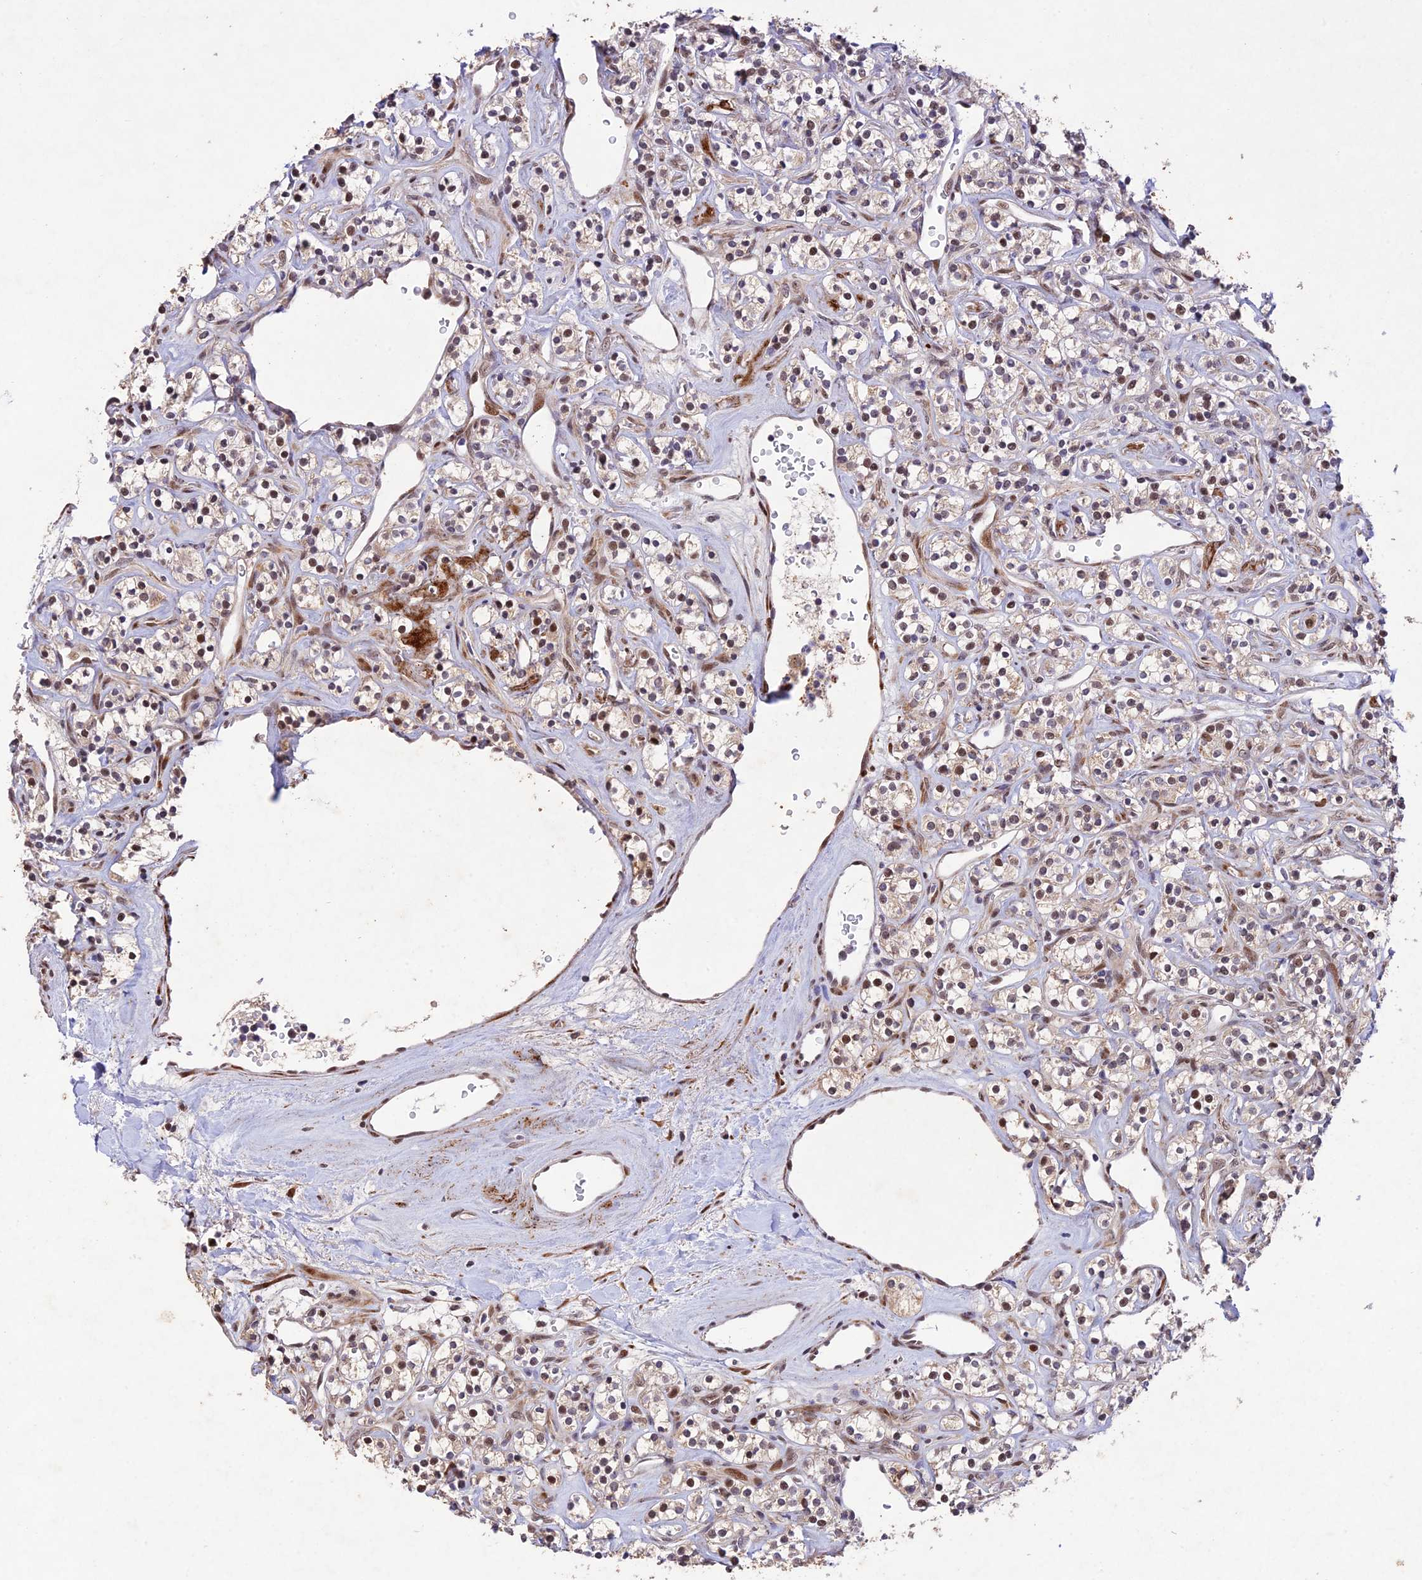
{"staining": {"intensity": "weak", "quantity": "25%-75%", "location": "nuclear"}, "tissue": "renal cancer", "cell_type": "Tumor cells", "image_type": "cancer", "snomed": [{"axis": "morphology", "description": "Adenocarcinoma, NOS"}, {"axis": "topography", "description": "Kidney"}], "caption": "Immunohistochemistry of adenocarcinoma (renal) exhibits low levels of weak nuclear positivity in approximately 25%-75% of tumor cells.", "gene": "WDR55", "patient": {"sex": "male", "age": 77}}